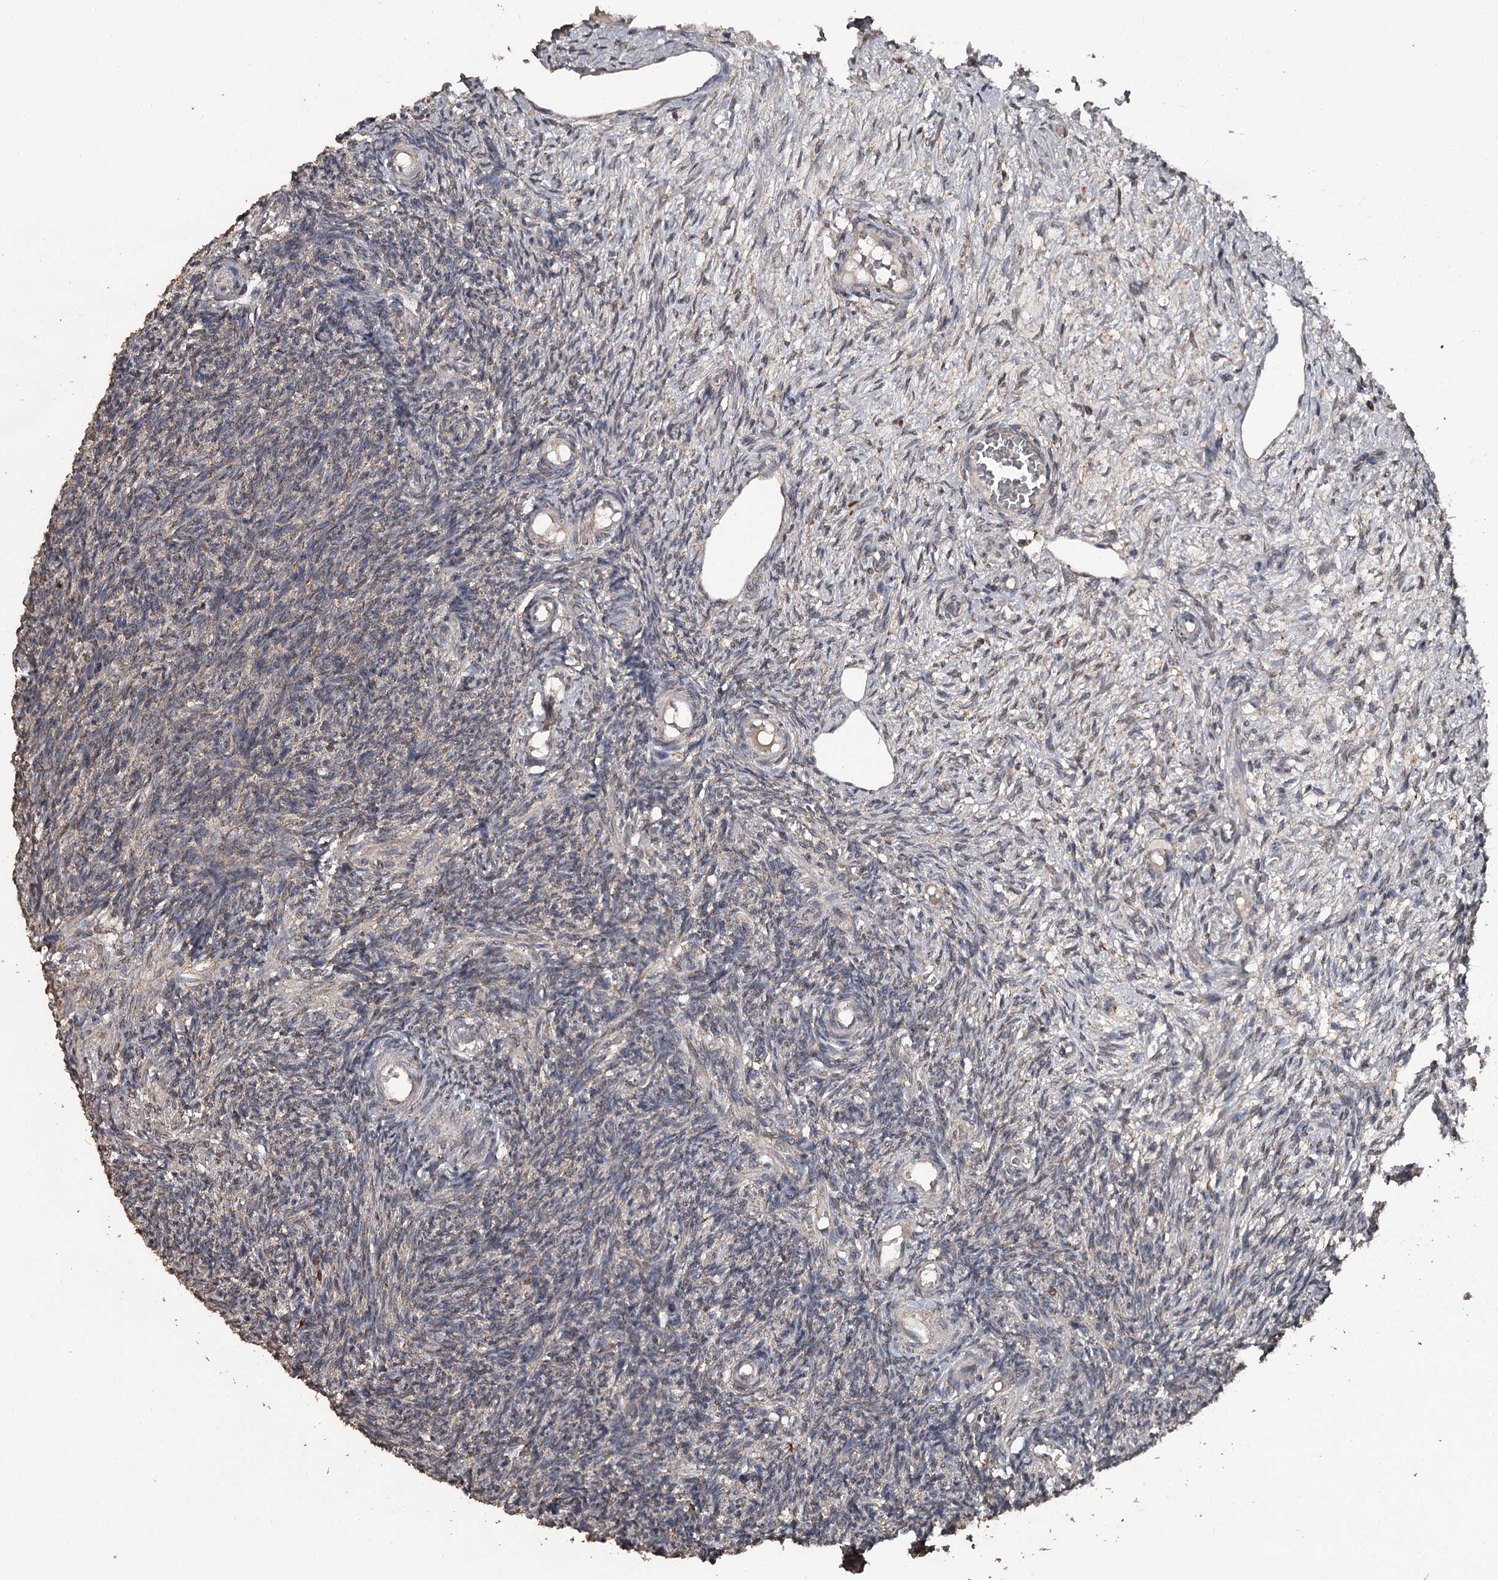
{"staining": {"intensity": "moderate", "quantity": ">75%", "location": "cytoplasmic/membranous"}, "tissue": "ovary", "cell_type": "Follicle cells", "image_type": "normal", "snomed": [{"axis": "morphology", "description": "Normal tissue, NOS"}, {"axis": "topography", "description": "Ovary"}], "caption": "Follicle cells display medium levels of moderate cytoplasmic/membranous staining in about >75% of cells in unremarkable human ovary. Immunohistochemistry stains the protein of interest in brown and the nuclei are stained blue.", "gene": "WIPI1", "patient": {"sex": "female", "age": 27}}